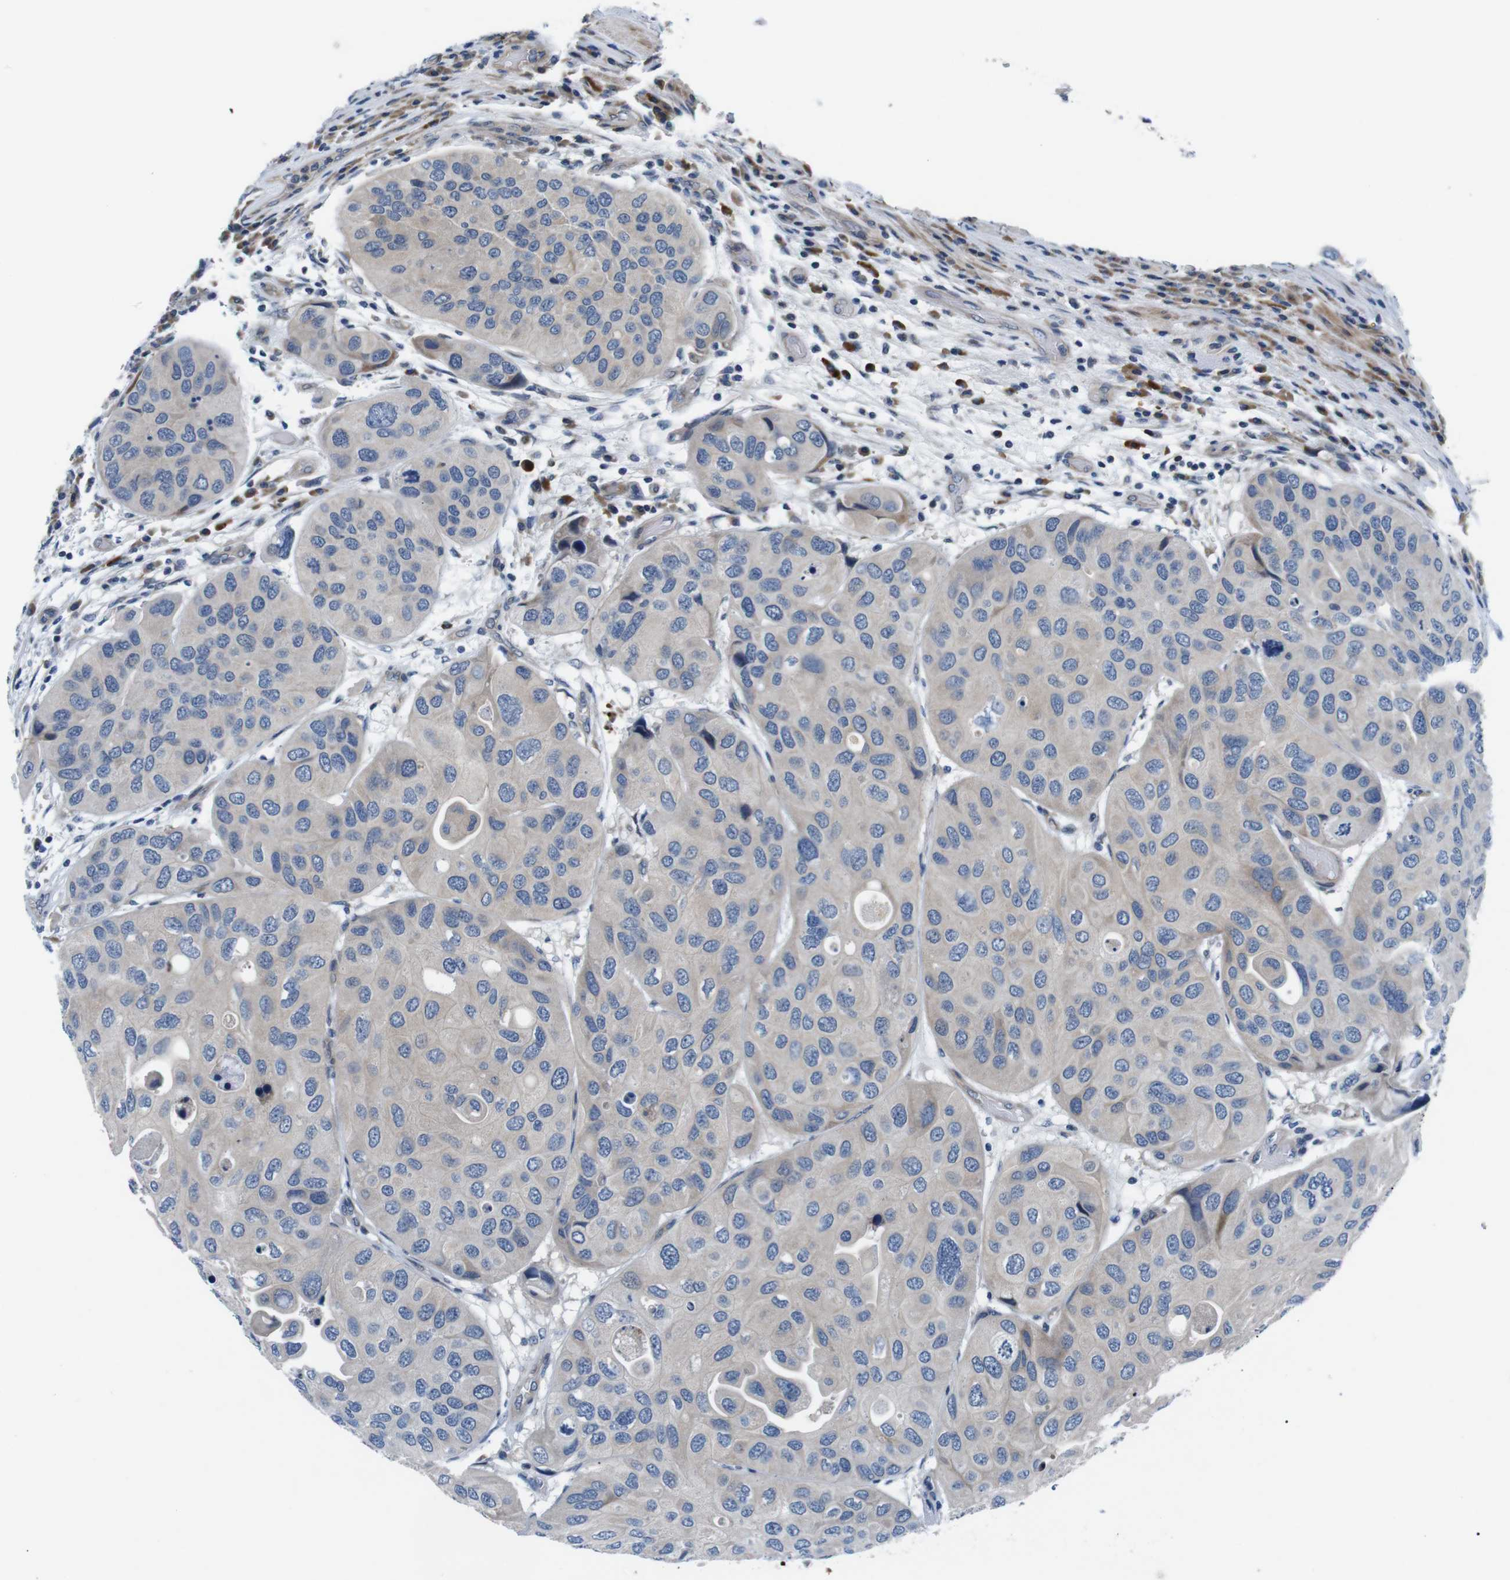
{"staining": {"intensity": "weak", "quantity": ">75%", "location": "cytoplasmic/membranous"}, "tissue": "urothelial cancer", "cell_type": "Tumor cells", "image_type": "cancer", "snomed": [{"axis": "morphology", "description": "Urothelial carcinoma, High grade"}, {"axis": "topography", "description": "Urinary bladder"}], "caption": "Weak cytoplasmic/membranous expression for a protein is present in approximately >75% of tumor cells of urothelial carcinoma (high-grade) using immunohistochemistry (IHC).", "gene": "JAK1", "patient": {"sex": "female", "age": 64}}